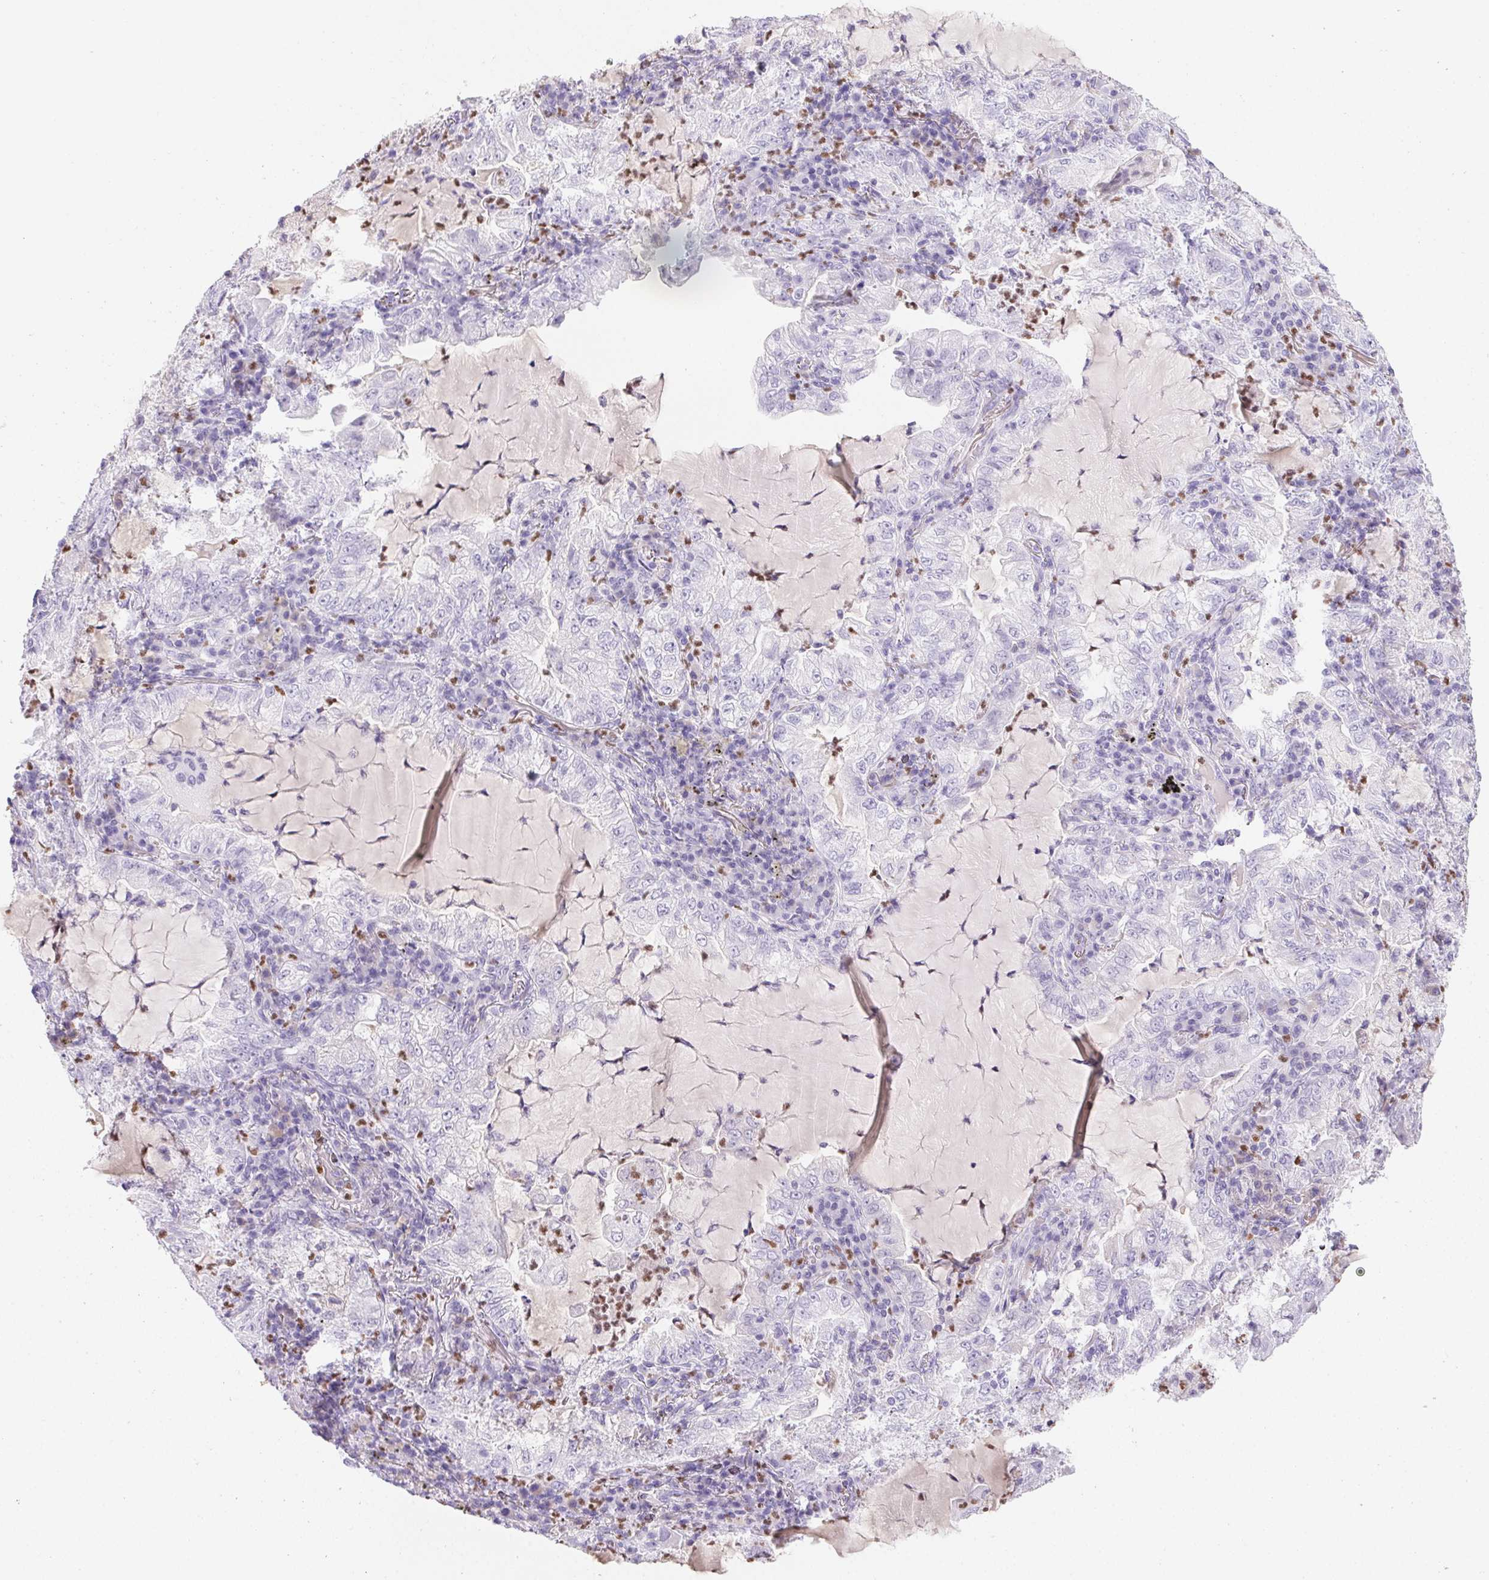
{"staining": {"intensity": "negative", "quantity": "none", "location": "none"}, "tissue": "lung cancer", "cell_type": "Tumor cells", "image_type": "cancer", "snomed": [{"axis": "morphology", "description": "Adenocarcinoma, NOS"}, {"axis": "topography", "description": "Lung"}], "caption": "IHC micrograph of human lung cancer stained for a protein (brown), which displays no staining in tumor cells.", "gene": "PADI4", "patient": {"sex": "female", "age": 73}}